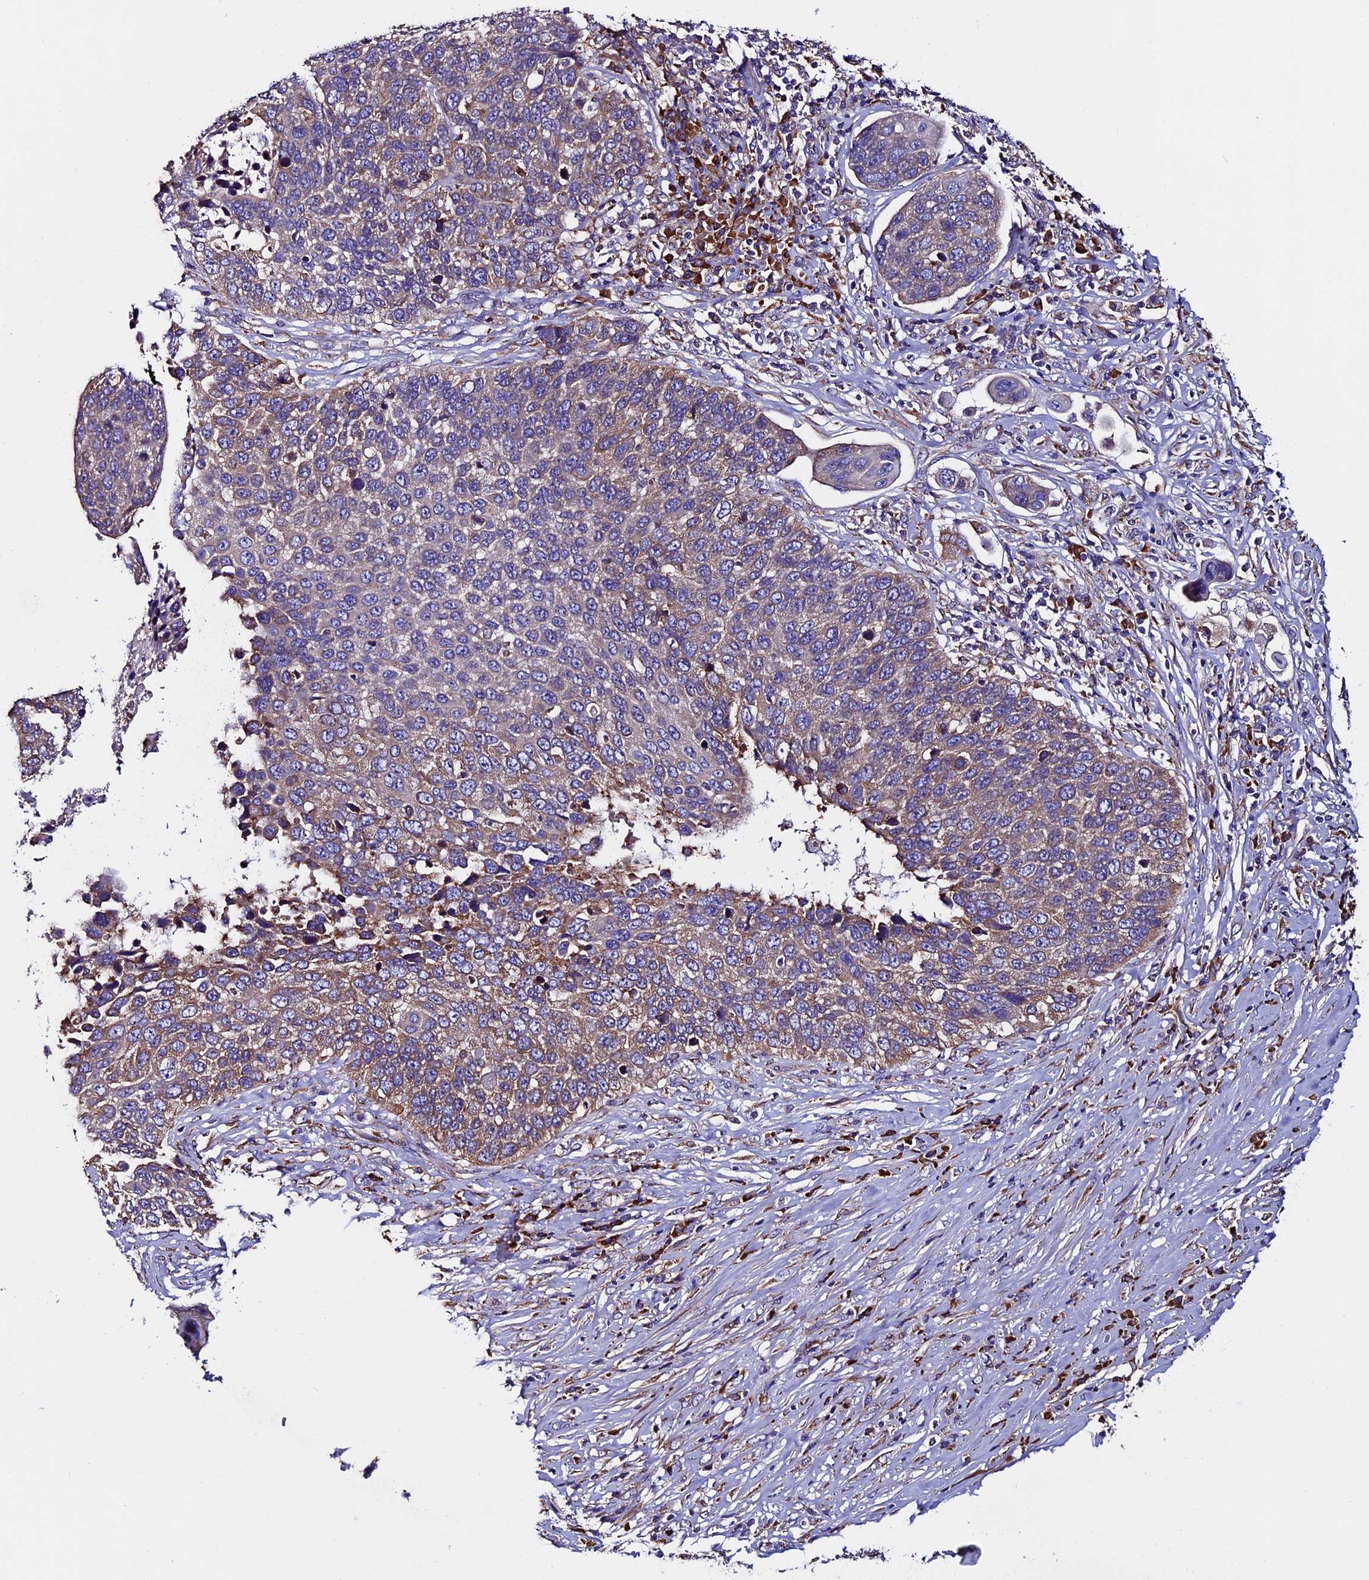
{"staining": {"intensity": "moderate", "quantity": "25%-75%", "location": "cytoplasmic/membranous"}, "tissue": "lung cancer", "cell_type": "Tumor cells", "image_type": "cancer", "snomed": [{"axis": "morphology", "description": "Squamous cell carcinoma, NOS"}, {"axis": "topography", "description": "Lung"}], "caption": "Human lung cancer stained for a protein (brown) exhibits moderate cytoplasmic/membranous positive positivity in about 25%-75% of tumor cells.", "gene": "BTBD3", "patient": {"sex": "male", "age": 66}}